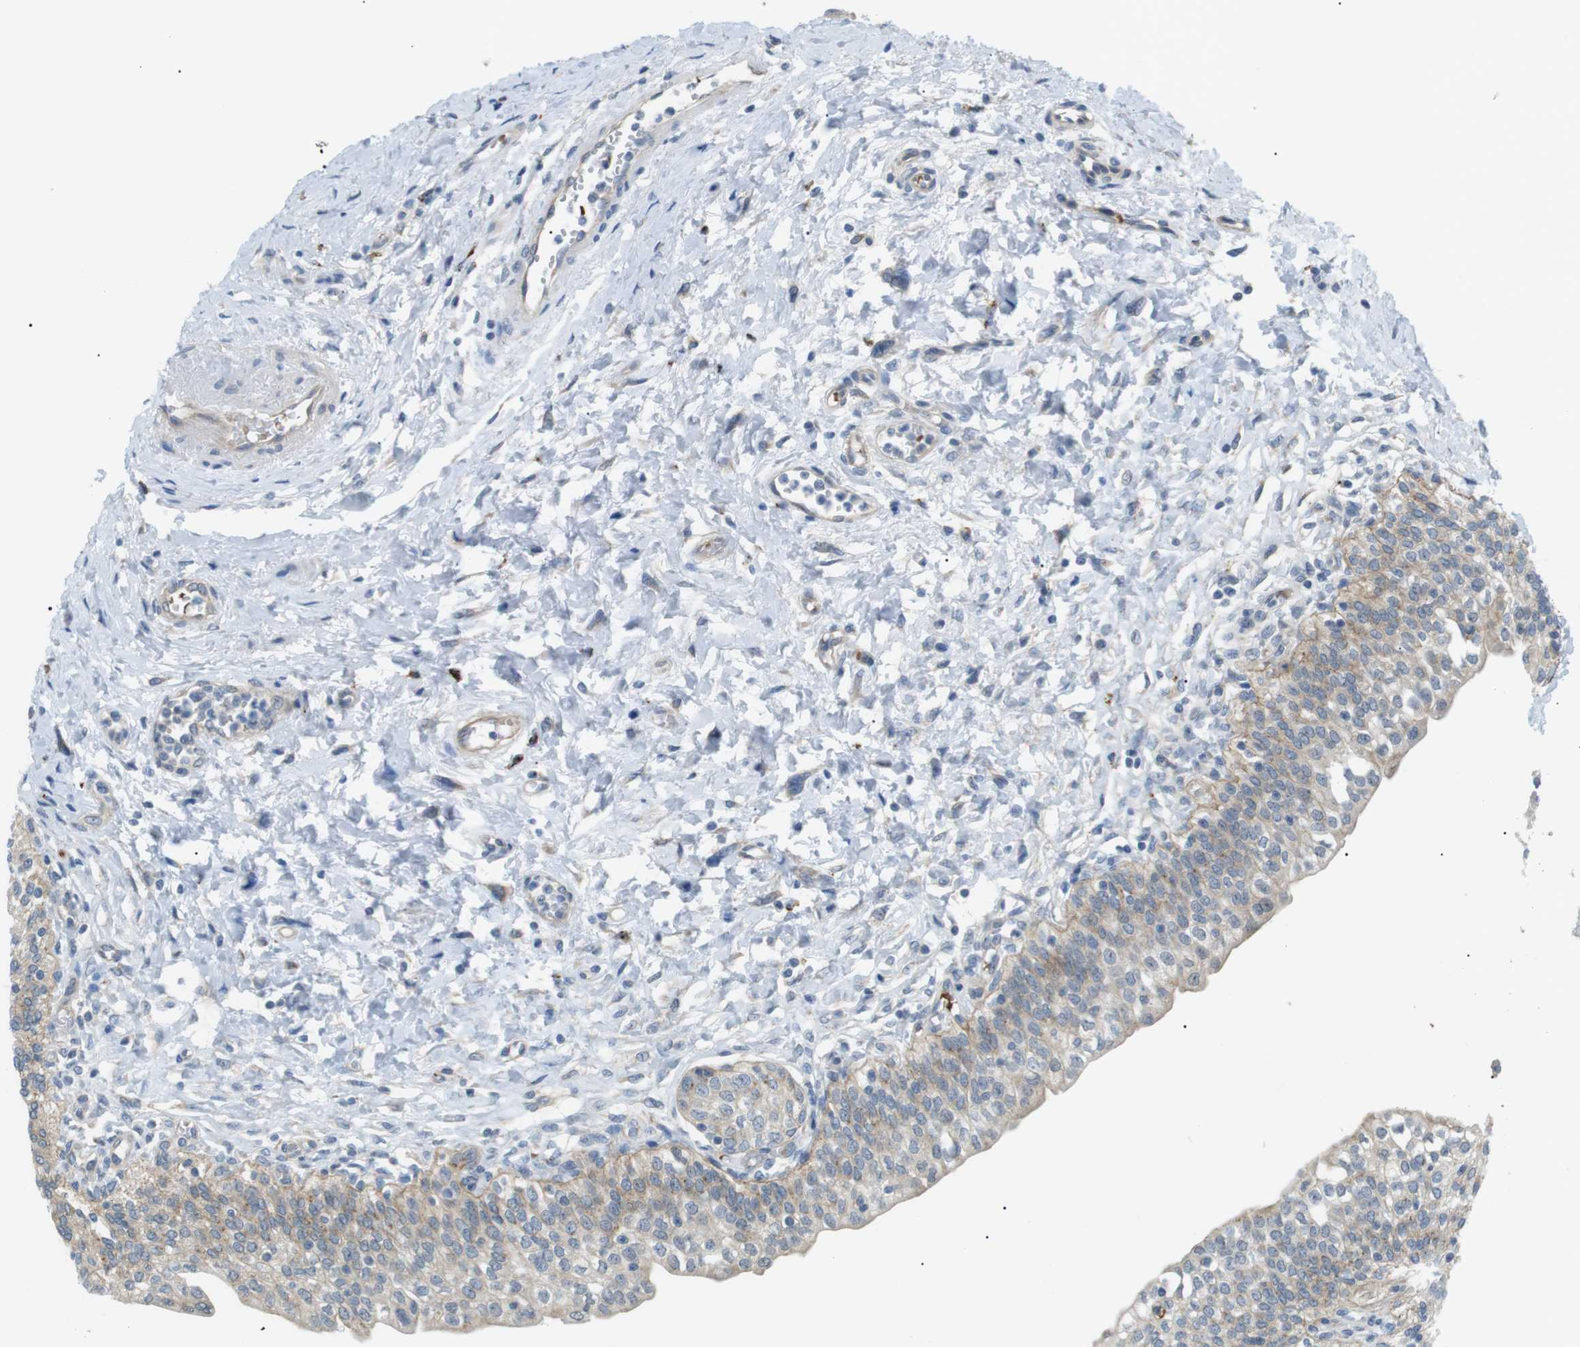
{"staining": {"intensity": "moderate", "quantity": "25%-75%", "location": "cytoplasmic/membranous"}, "tissue": "urinary bladder", "cell_type": "Urothelial cells", "image_type": "normal", "snomed": [{"axis": "morphology", "description": "Normal tissue, NOS"}, {"axis": "topography", "description": "Urinary bladder"}], "caption": "Approximately 25%-75% of urothelial cells in benign urinary bladder display moderate cytoplasmic/membranous protein positivity as visualized by brown immunohistochemical staining.", "gene": "B4GALNT2", "patient": {"sex": "male", "age": 55}}